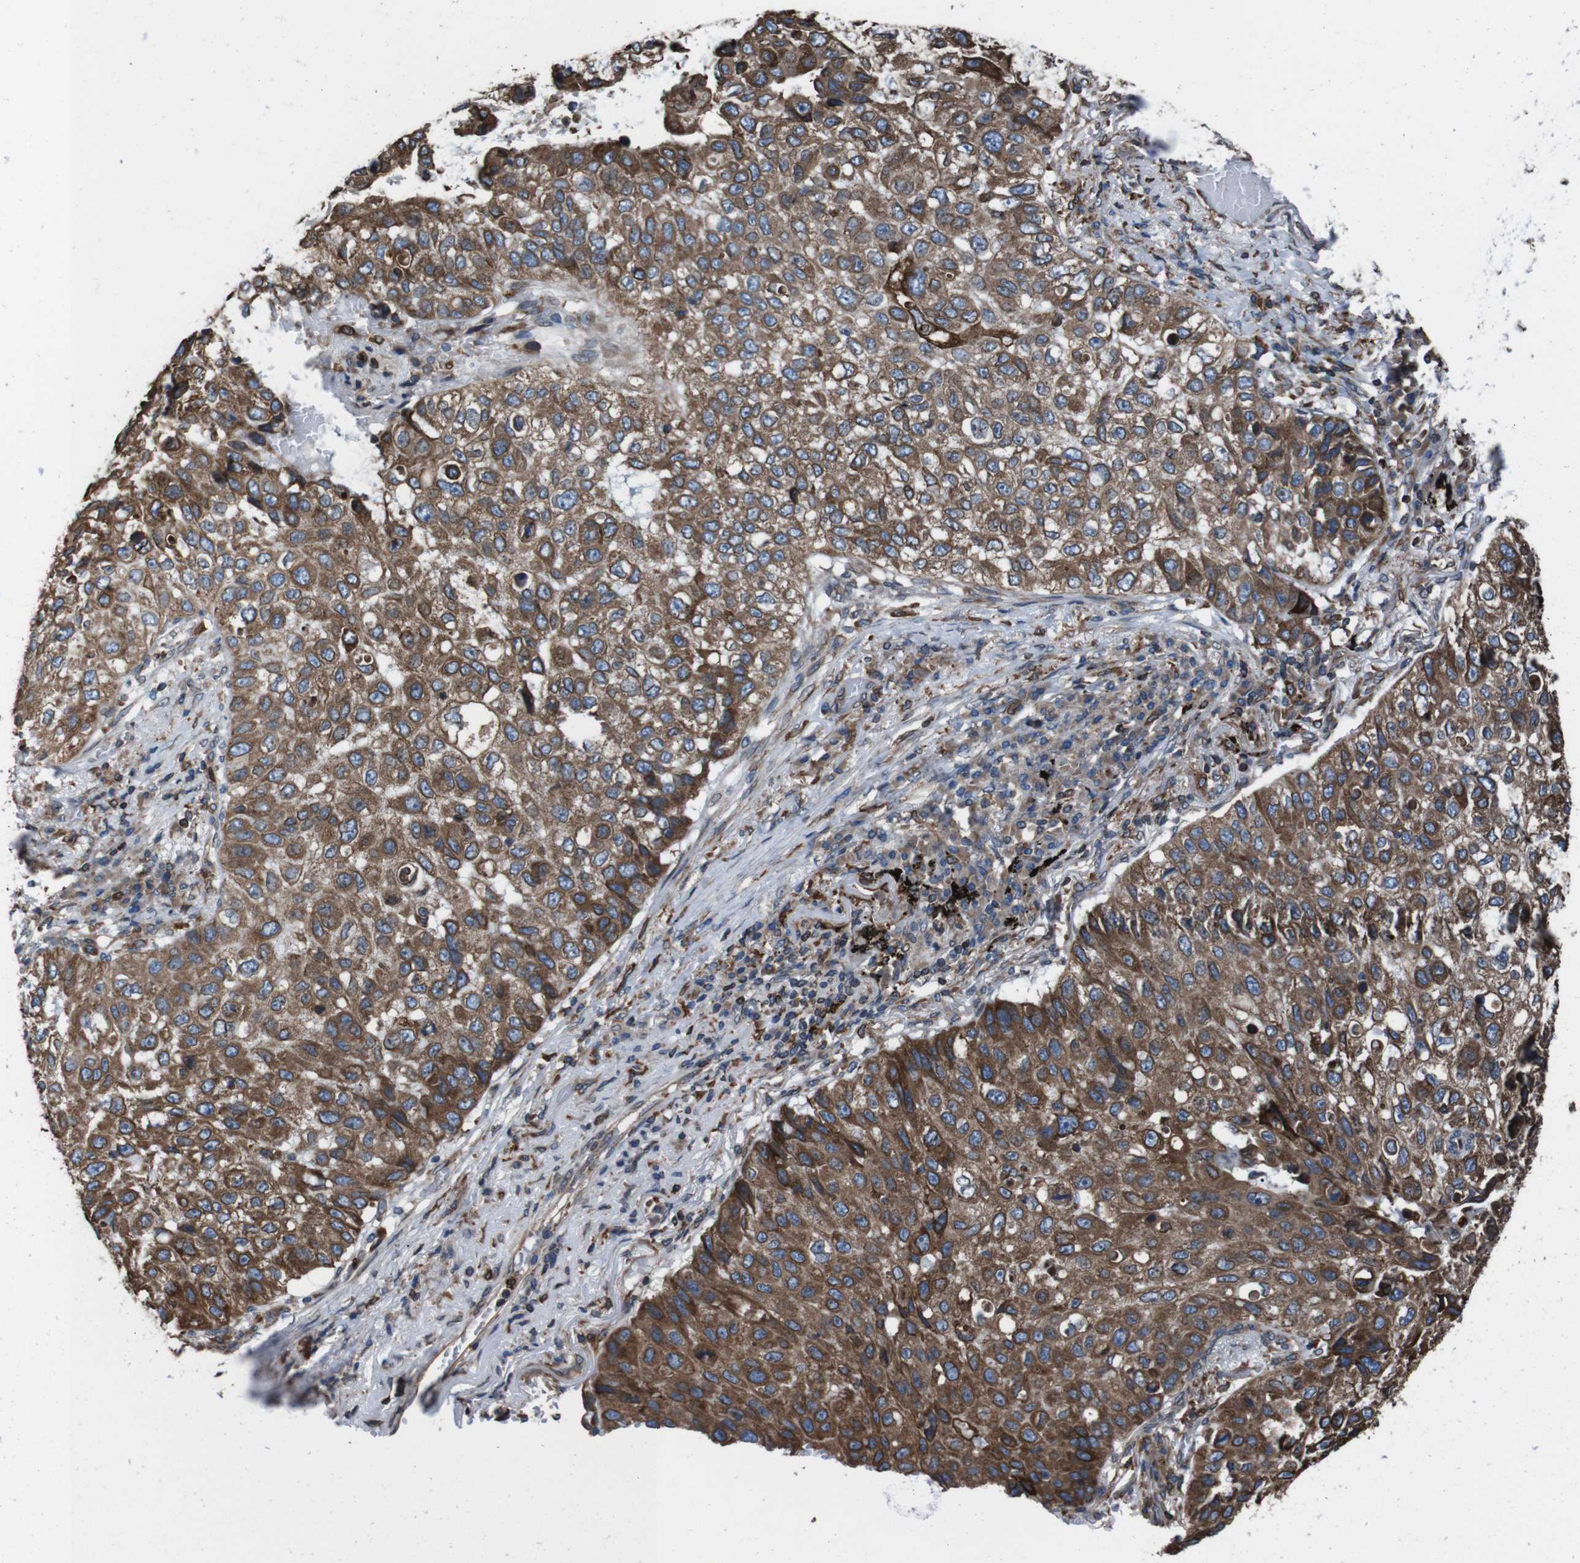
{"staining": {"intensity": "moderate", "quantity": ">75%", "location": "cytoplasmic/membranous"}, "tissue": "lung cancer", "cell_type": "Tumor cells", "image_type": "cancer", "snomed": [{"axis": "morphology", "description": "Squamous cell carcinoma, NOS"}, {"axis": "topography", "description": "Lung"}], "caption": "An immunohistochemistry histopathology image of neoplastic tissue is shown. Protein staining in brown shows moderate cytoplasmic/membranous positivity in squamous cell carcinoma (lung) within tumor cells. (Stains: DAB (3,3'-diaminobenzidine) in brown, nuclei in blue, Microscopy: brightfield microscopy at high magnification).", "gene": "APMAP", "patient": {"sex": "male", "age": 57}}